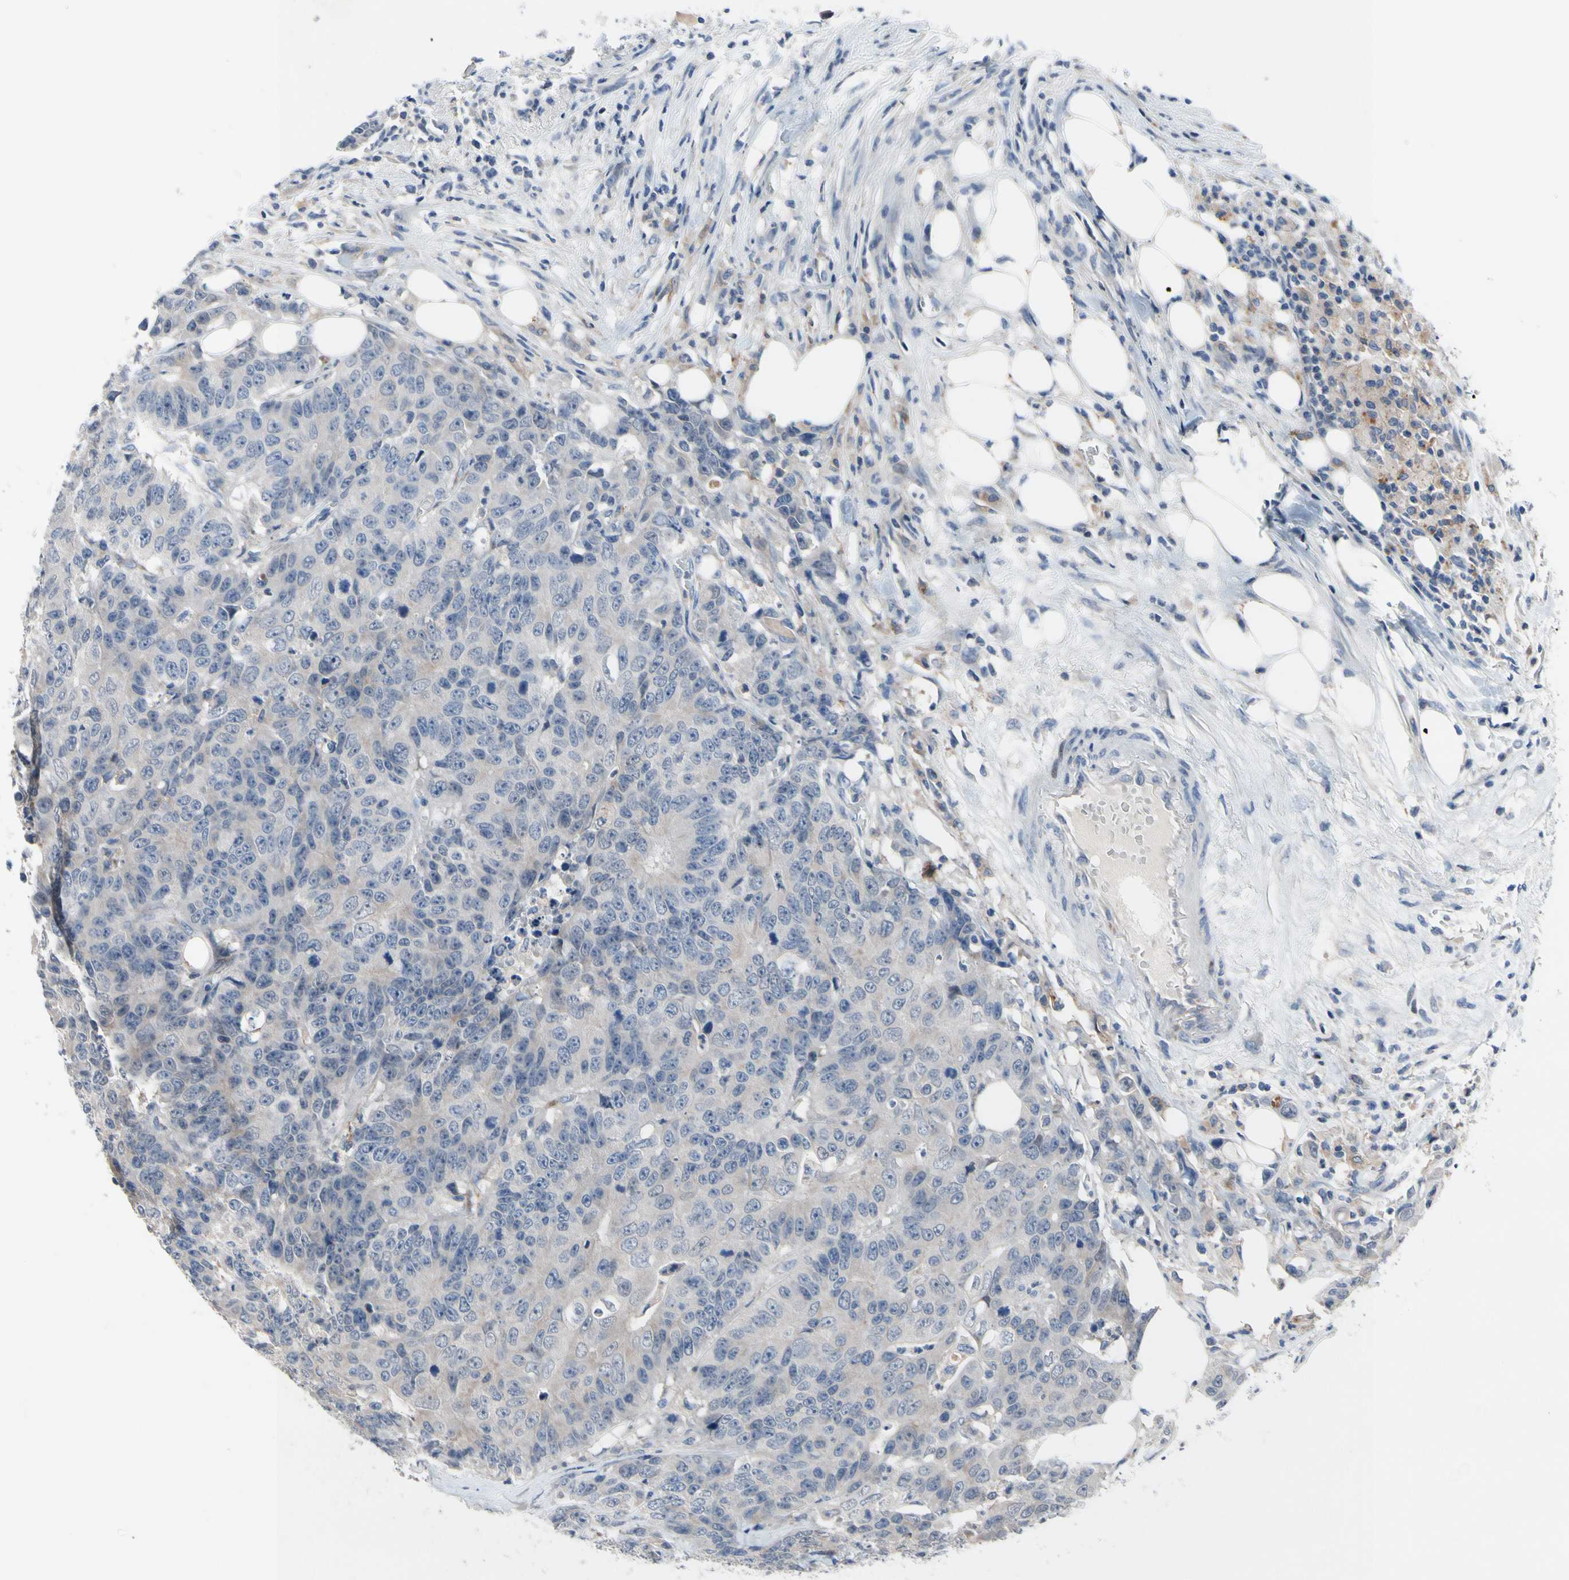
{"staining": {"intensity": "negative", "quantity": "none", "location": "none"}, "tissue": "colorectal cancer", "cell_type": "Tumor cells", "image_type": "cancer", "snomed": [{"axis": "morphology", "description": "Adenocarcinoma, NOS"}, {"axis": "topography", "description": "Colon"}], "caption": "Adenocarcinoma (colorectal) stained for a protein using immunohistochemistry (IHC) displays no positivity tumor cells.", "gene": "MUTYH", "patient": {"sex": "female", "age": 86}}